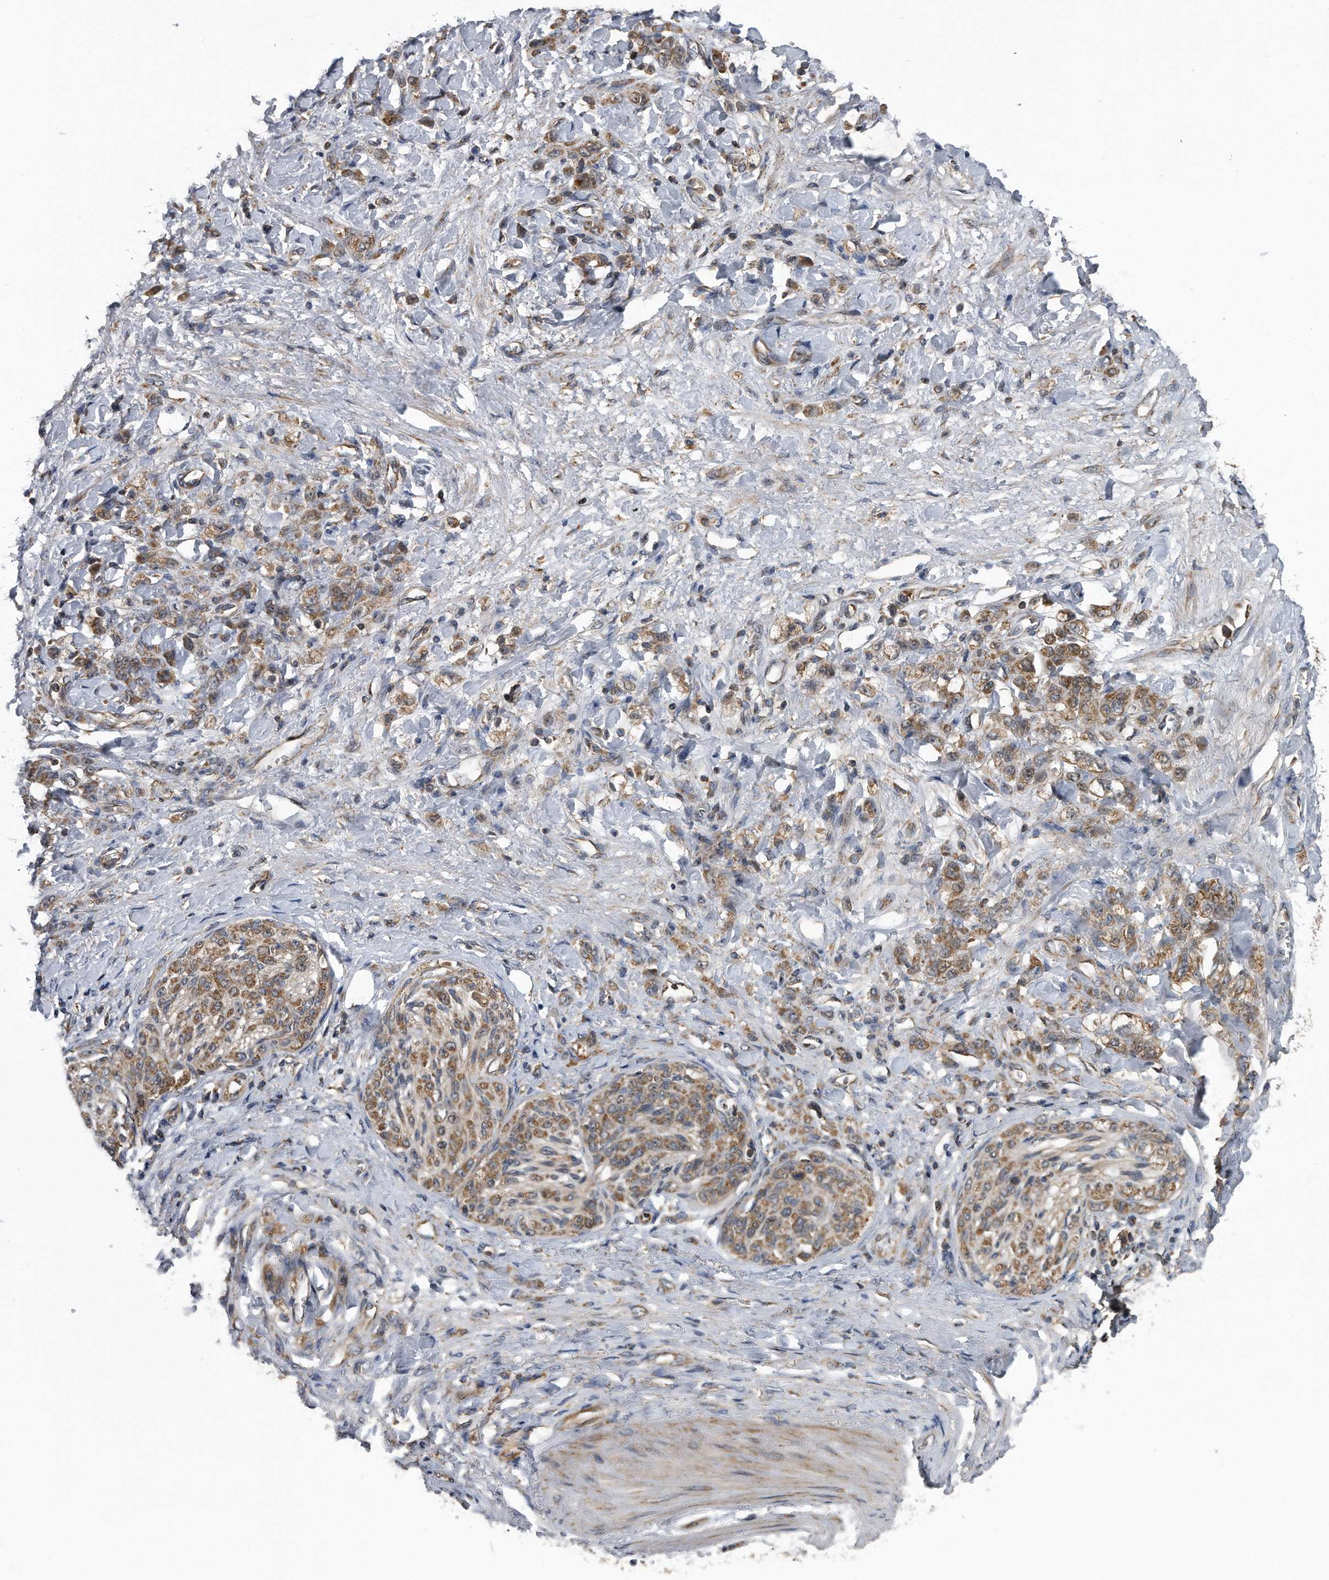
{"staining": {"intensity": "moderate", "quantity": ">75%", "location": "cytoplasmic/membranous"}, "tissue": "stomach cancer", "cell_type": "Tumor cells", "image_type": "cancer", "snomed": [{"axis": "morphology", "description": "Normal tissue, NOS"}, {"axis": "morphology", "description": "Adenocarcinoma, NOS"}, {"axis": "topography", "description": "Stomach"}], "caption": "Protein analysis of adenocarcinoma (stomach) tissue demonstrates moderate cytoplasmic/membranous expression in about >75% of tumor cells.", "gene": "ALPK2", "patient": {"sex": "male", "age": 82}}